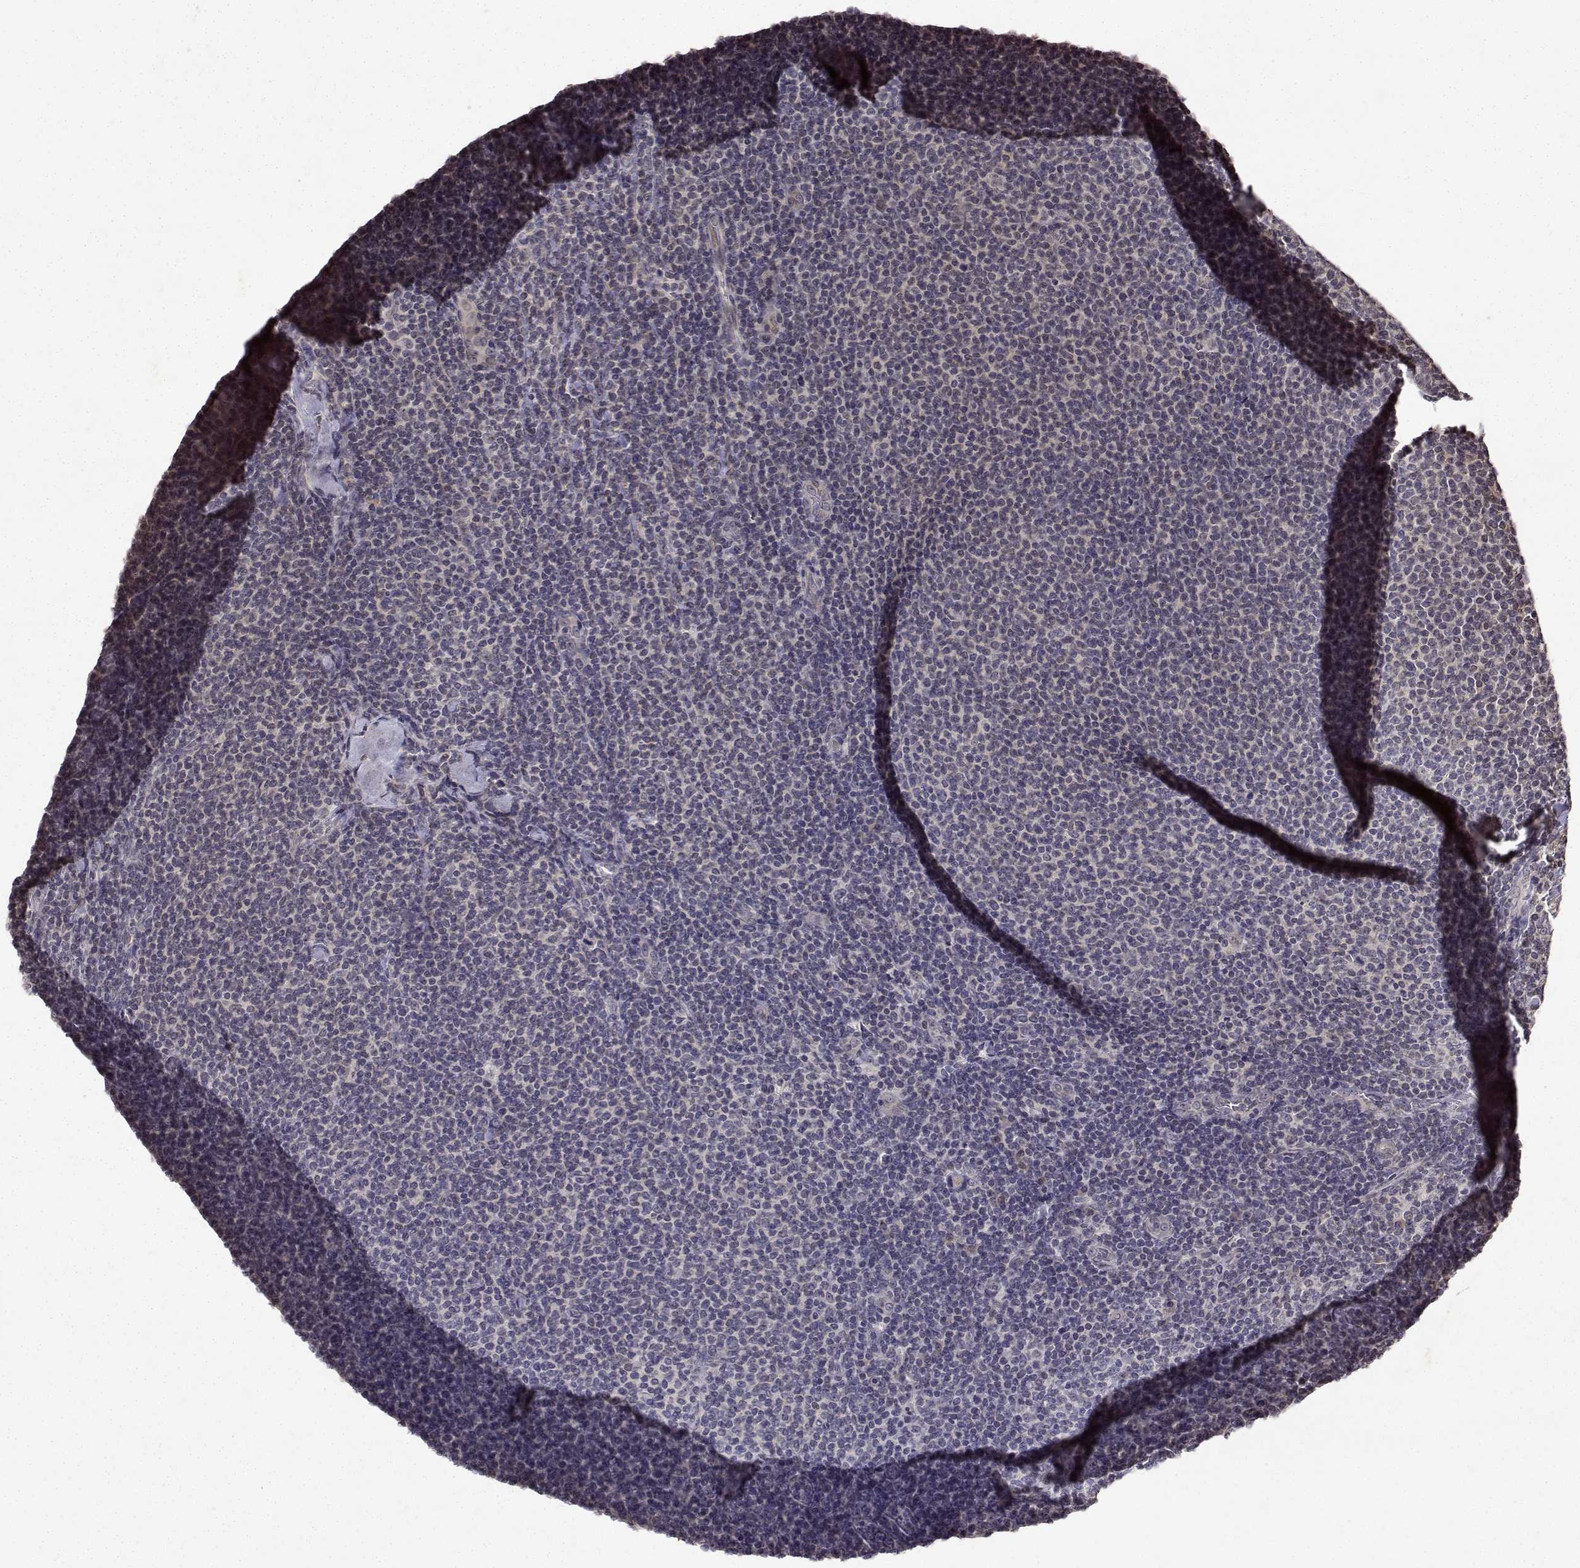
{"staining": {"intensity": "negative", "quantity": "none", "location": "none"}, "tissue": "lymphoma", "cell_type": "Tumor cells", "image_type": "cancer", "snomed": [{"axis": "morphology", "description": "Malignant lymphoma, non-Hodgkin's type, Low grade"}, {"axis": "topography", "description": "Lymph node"}], "caption": "Tumor cells are negative for brown protein staining in lymphoma.", "gene": "BDNF", "patient": {"sex": "male", "age": 52}}